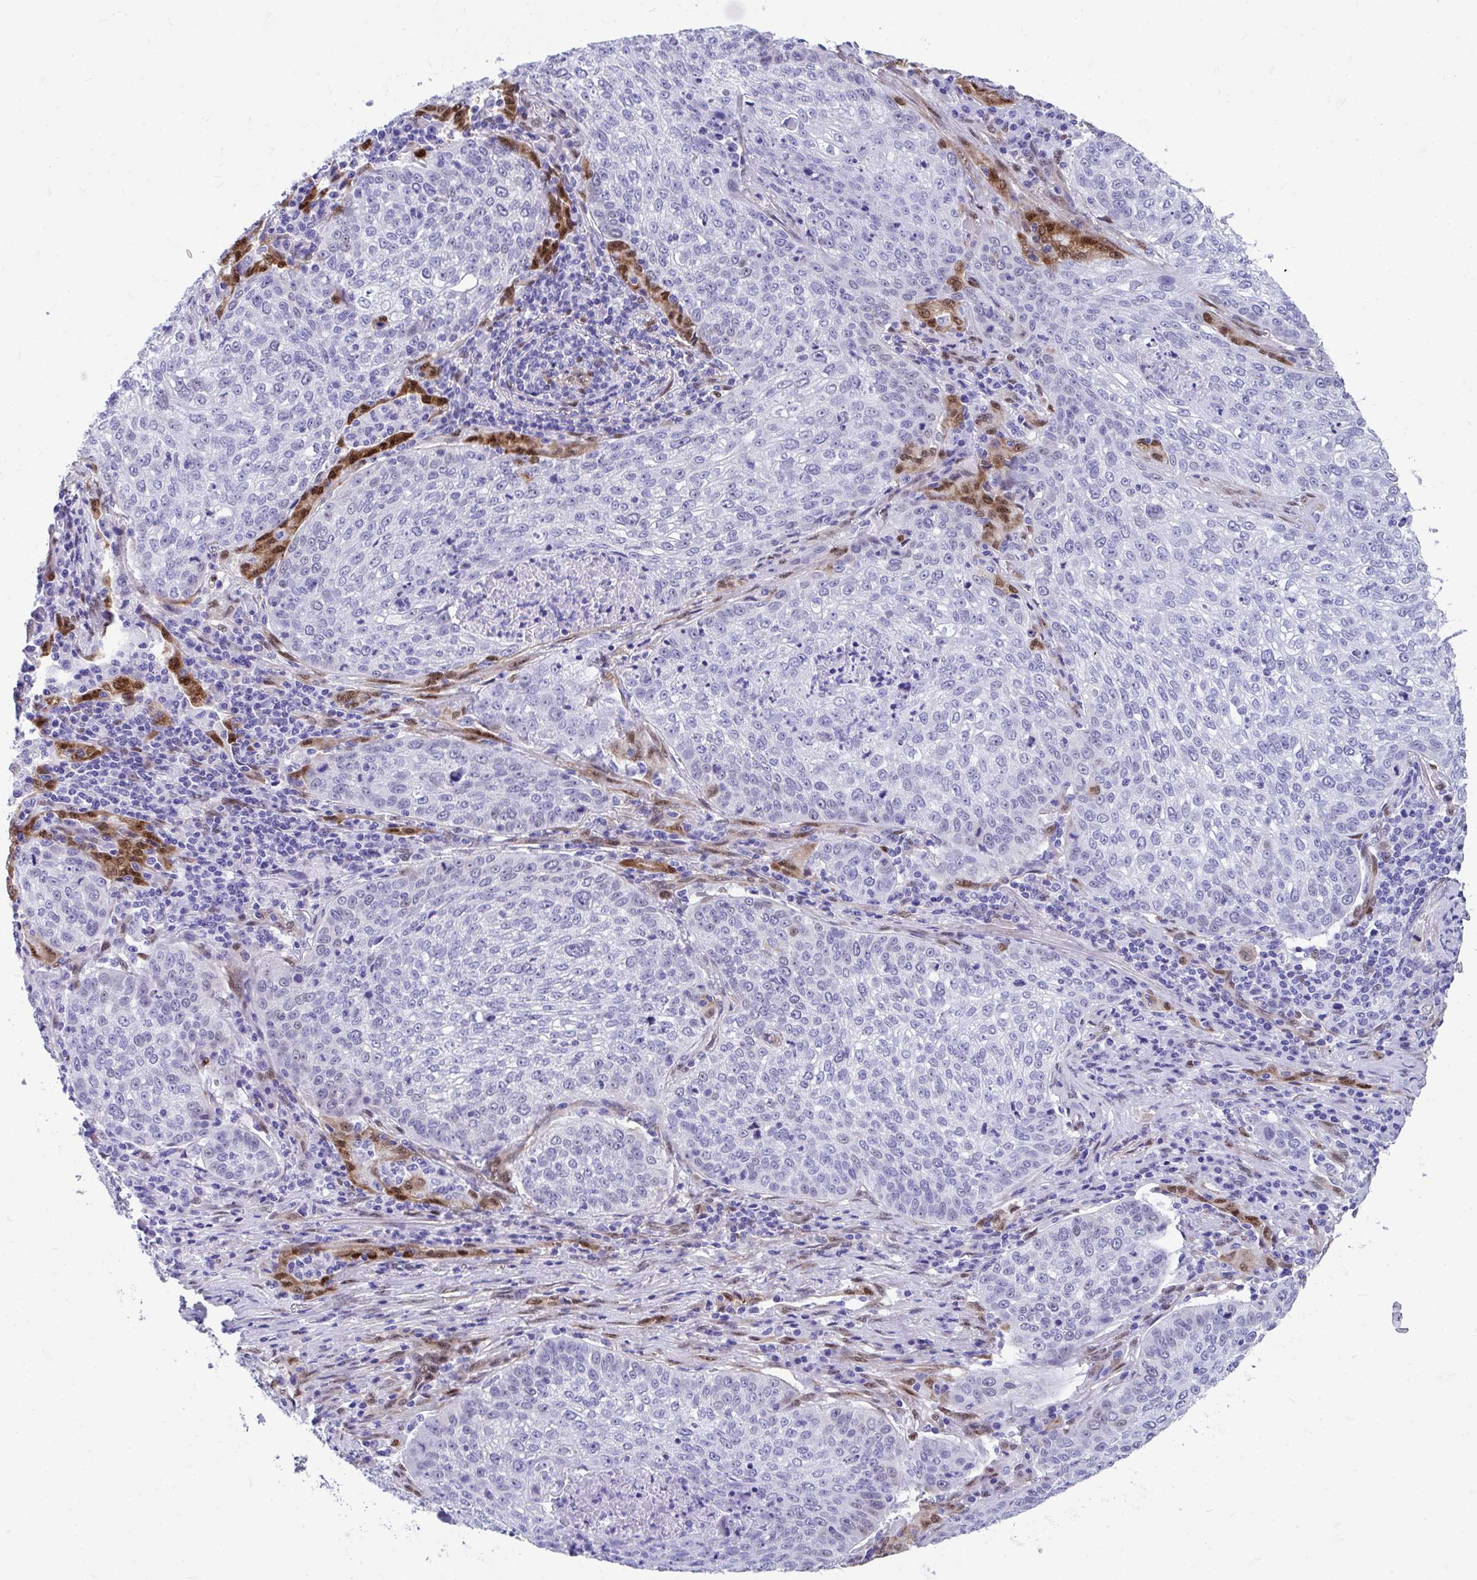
{"staining": {"intensity": "strong", "quantity": "<25%", "location": "nuclear"}, "tissue": "lung cancer", "cell_type": "Tumor cells", "image_type": "cancer", "snomed": [{"axis": "morphology", "description": "Squamous cell carcinoma, NOS"}, {"axis": "topography", "description": "Lung"}], "caption": "Tumor cells demonstrate medium levels of strong nuclear positivity in about <25% of cells in squamous cell carcinoma (lung).", "gene": "RBPMS", "patient": {"sex": "male", "age": 63}}